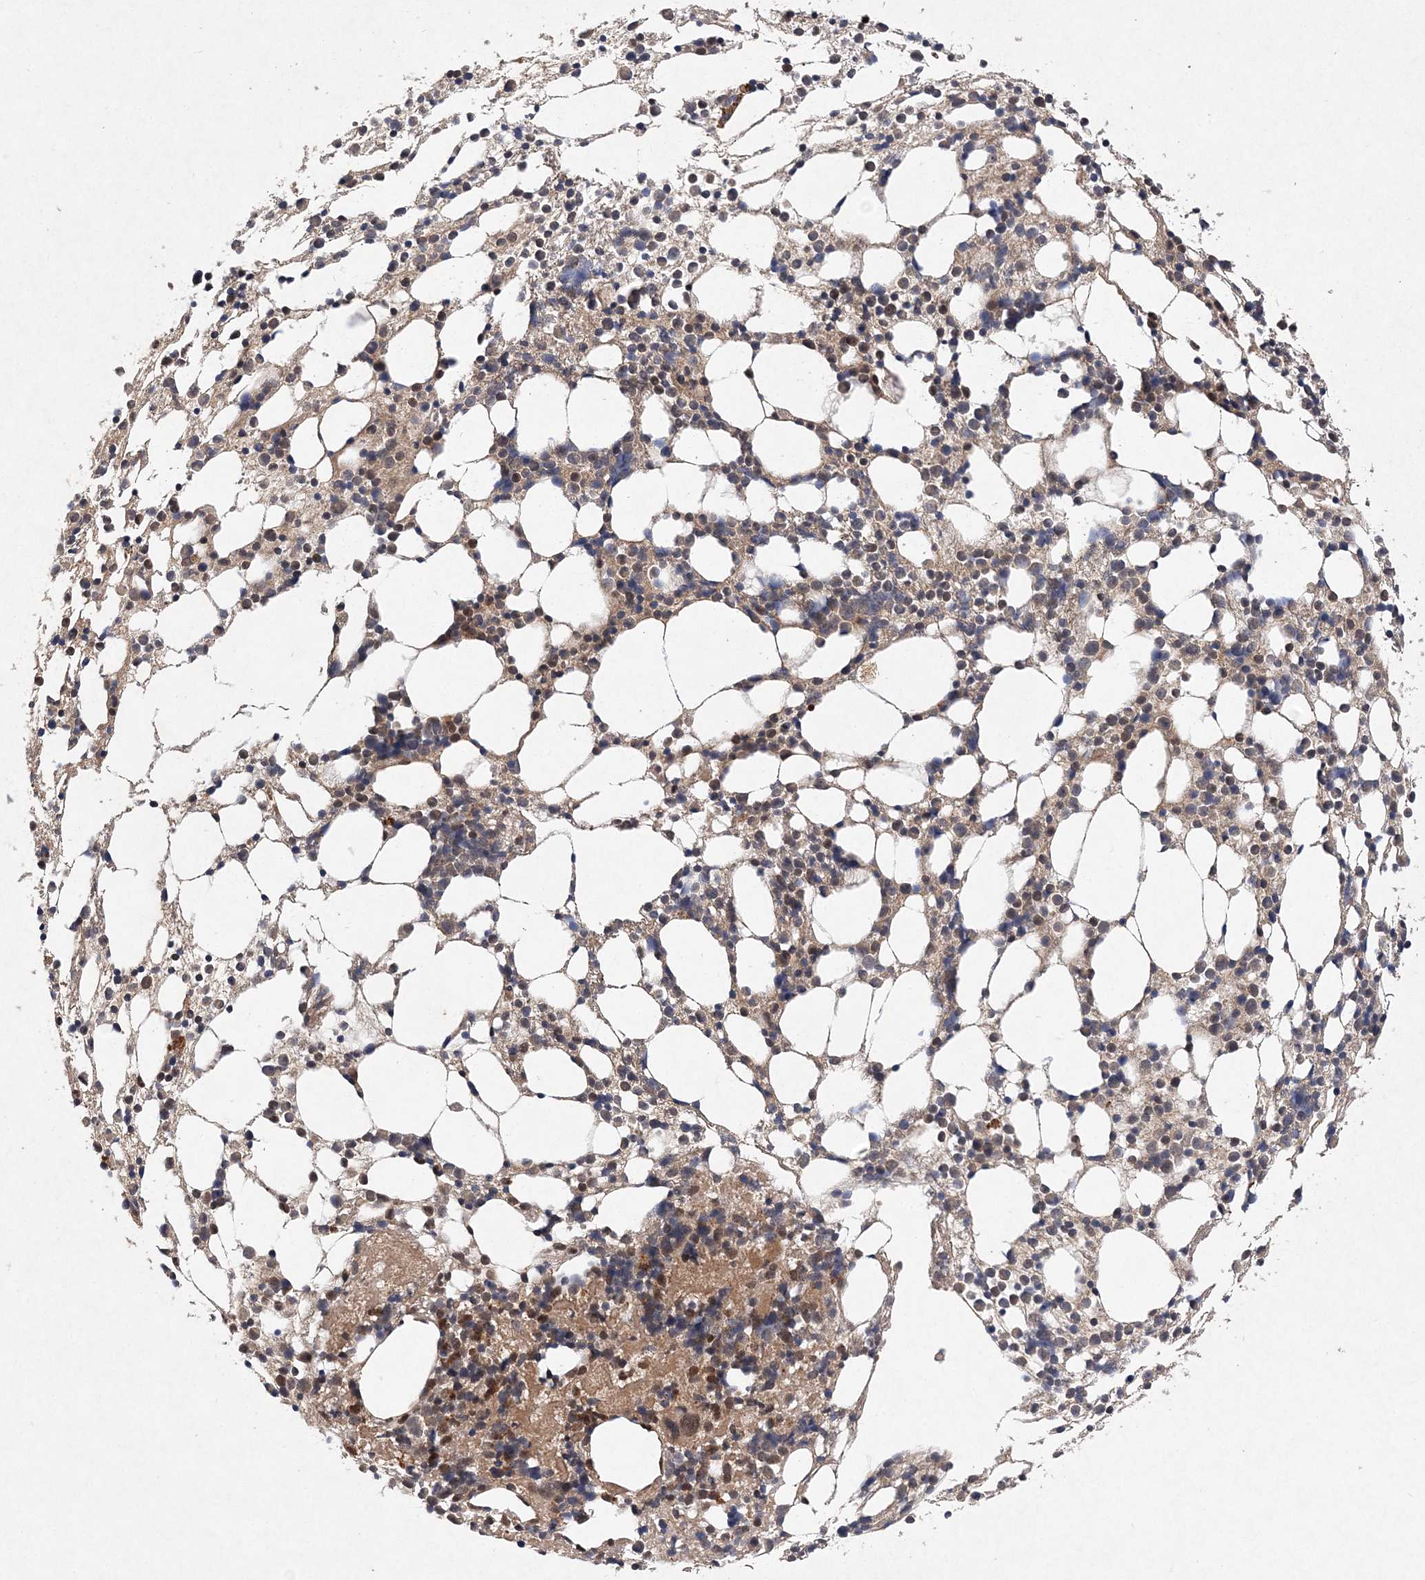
{"staining": {"intensity": "moderate", "quantity": "<25%", "location": "nuclear"}, "tissue": "bone marrow", "cell_type": "Hematopoietic cells", "image_type": "normal", "snomed": [{"axis": "morphology", "description": "Normal tissue, NOS"}, {"axis": "topography", "description": "Bone marrow"}], "caption": "An immunohistochemistry (IHC) micrograph of benign tissue is shown. Protein staining in brown shows moderate nuclear positivity in bone marrow within hematopoietic cells. The staining was performed using DAB (3,3'-diaminobenzidine), with brown indicating positive protein expression. Nuclei are stained blue with hematoxylin.", "gene": "PROSER1", "patient": {"sex": "female", "age": 57}}